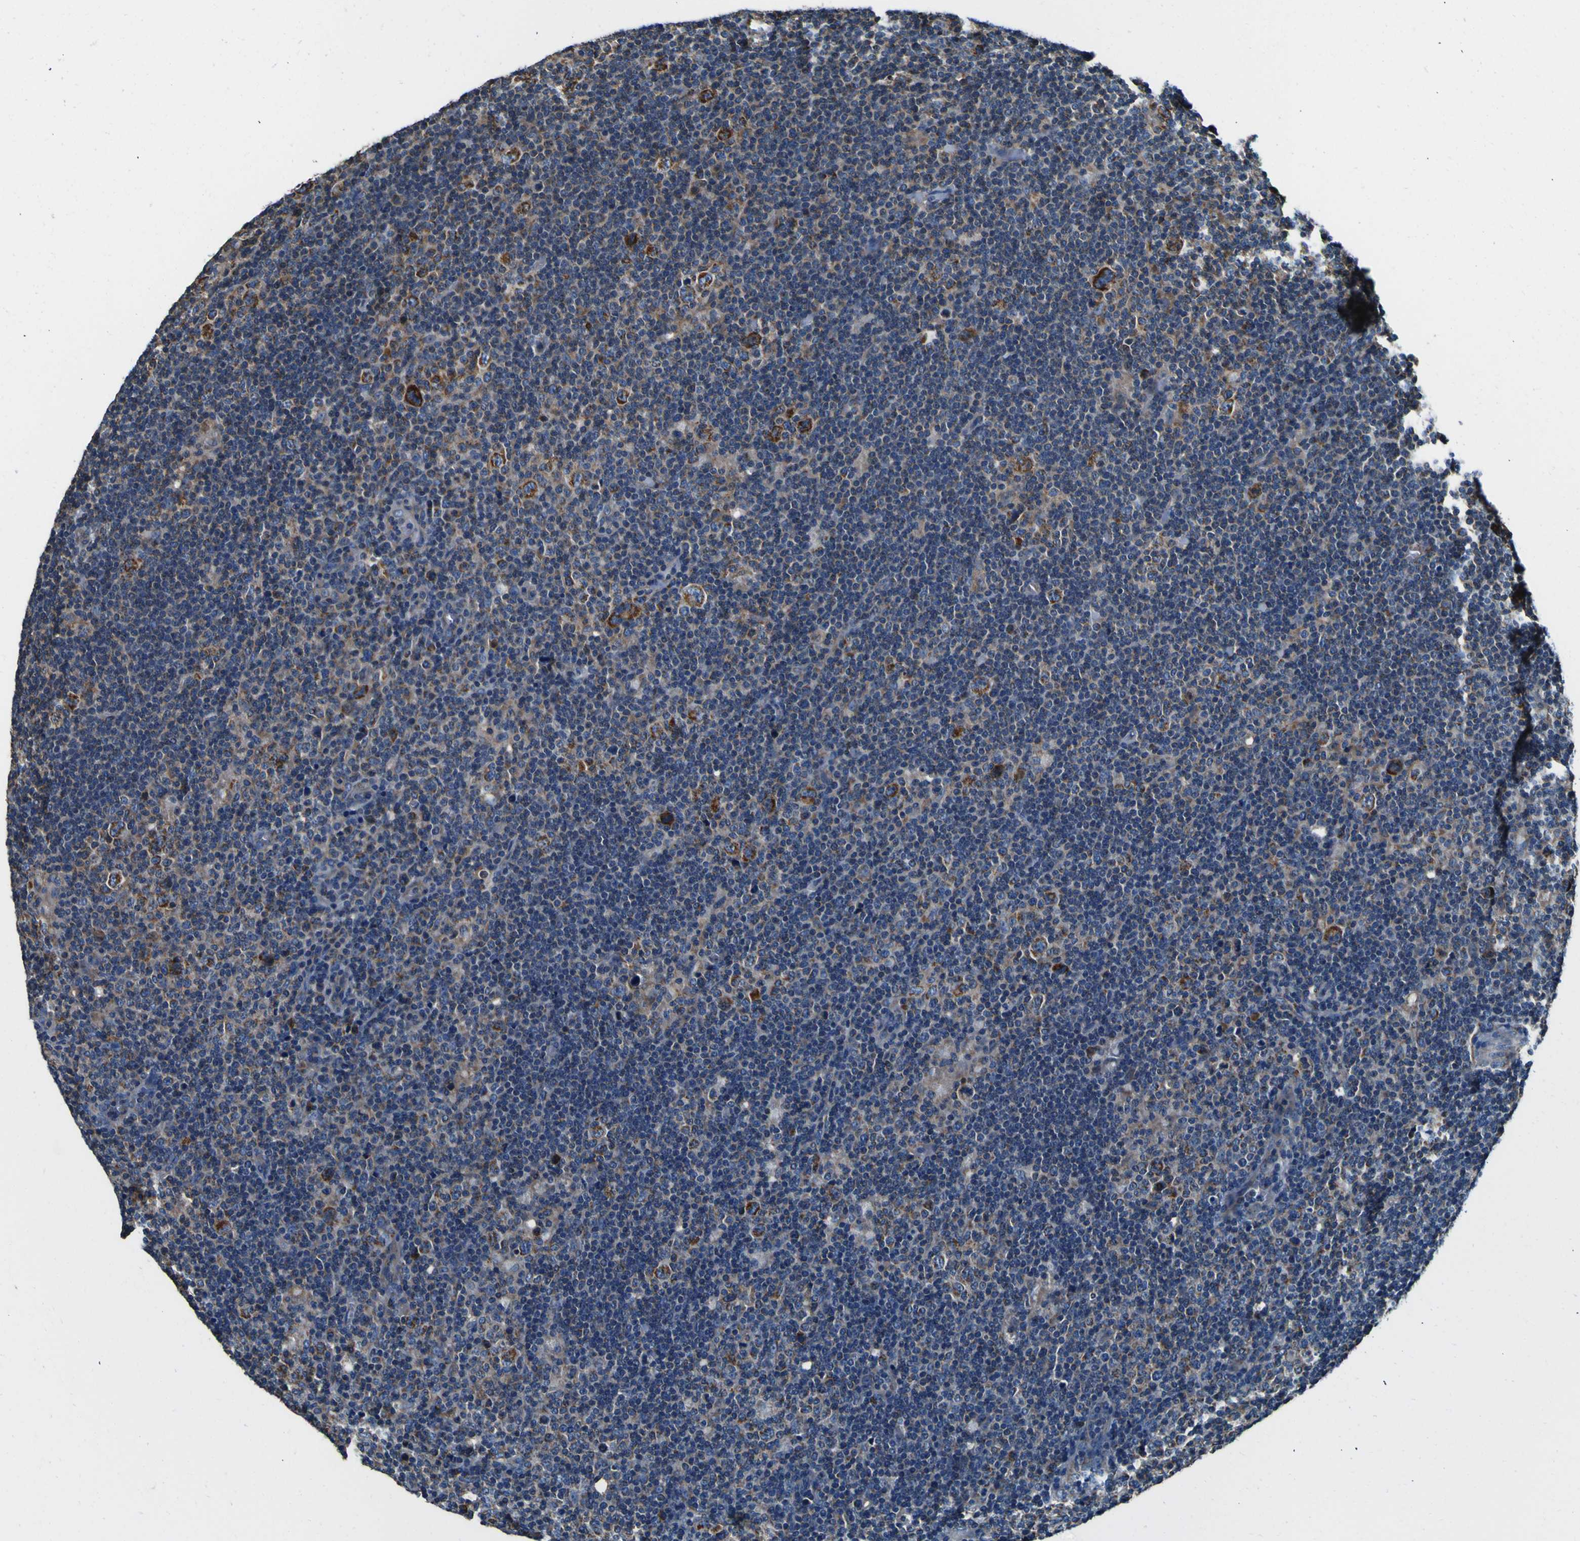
{"staining": {"intensity": "moderate", "quantity": ">75%", "location": "cytoplasmic/membranous"}, "tissue": "lymphoma", "cell_type": "Tumor cells", "image_type": "cancer", "snomed": [{"axis": "morphology", "description": "Hodgkin's disease, NOS"}, {"axis": "topography", "description": "Lymph node"}], "caption": "DAB immunohistochemical staining of human Hodgkin's disease demonstrates moderate cytoplasmic/membranous protein expression in approximately >75% of tumor cells. Using DAB (3,3'-diaminobenzidine) (brown) and hematoxylin (blue) stains, captured at high magnification using brightfield microscopy.", "gene": "INPP5A", "patient": {"sex": "female", "age": 57}}